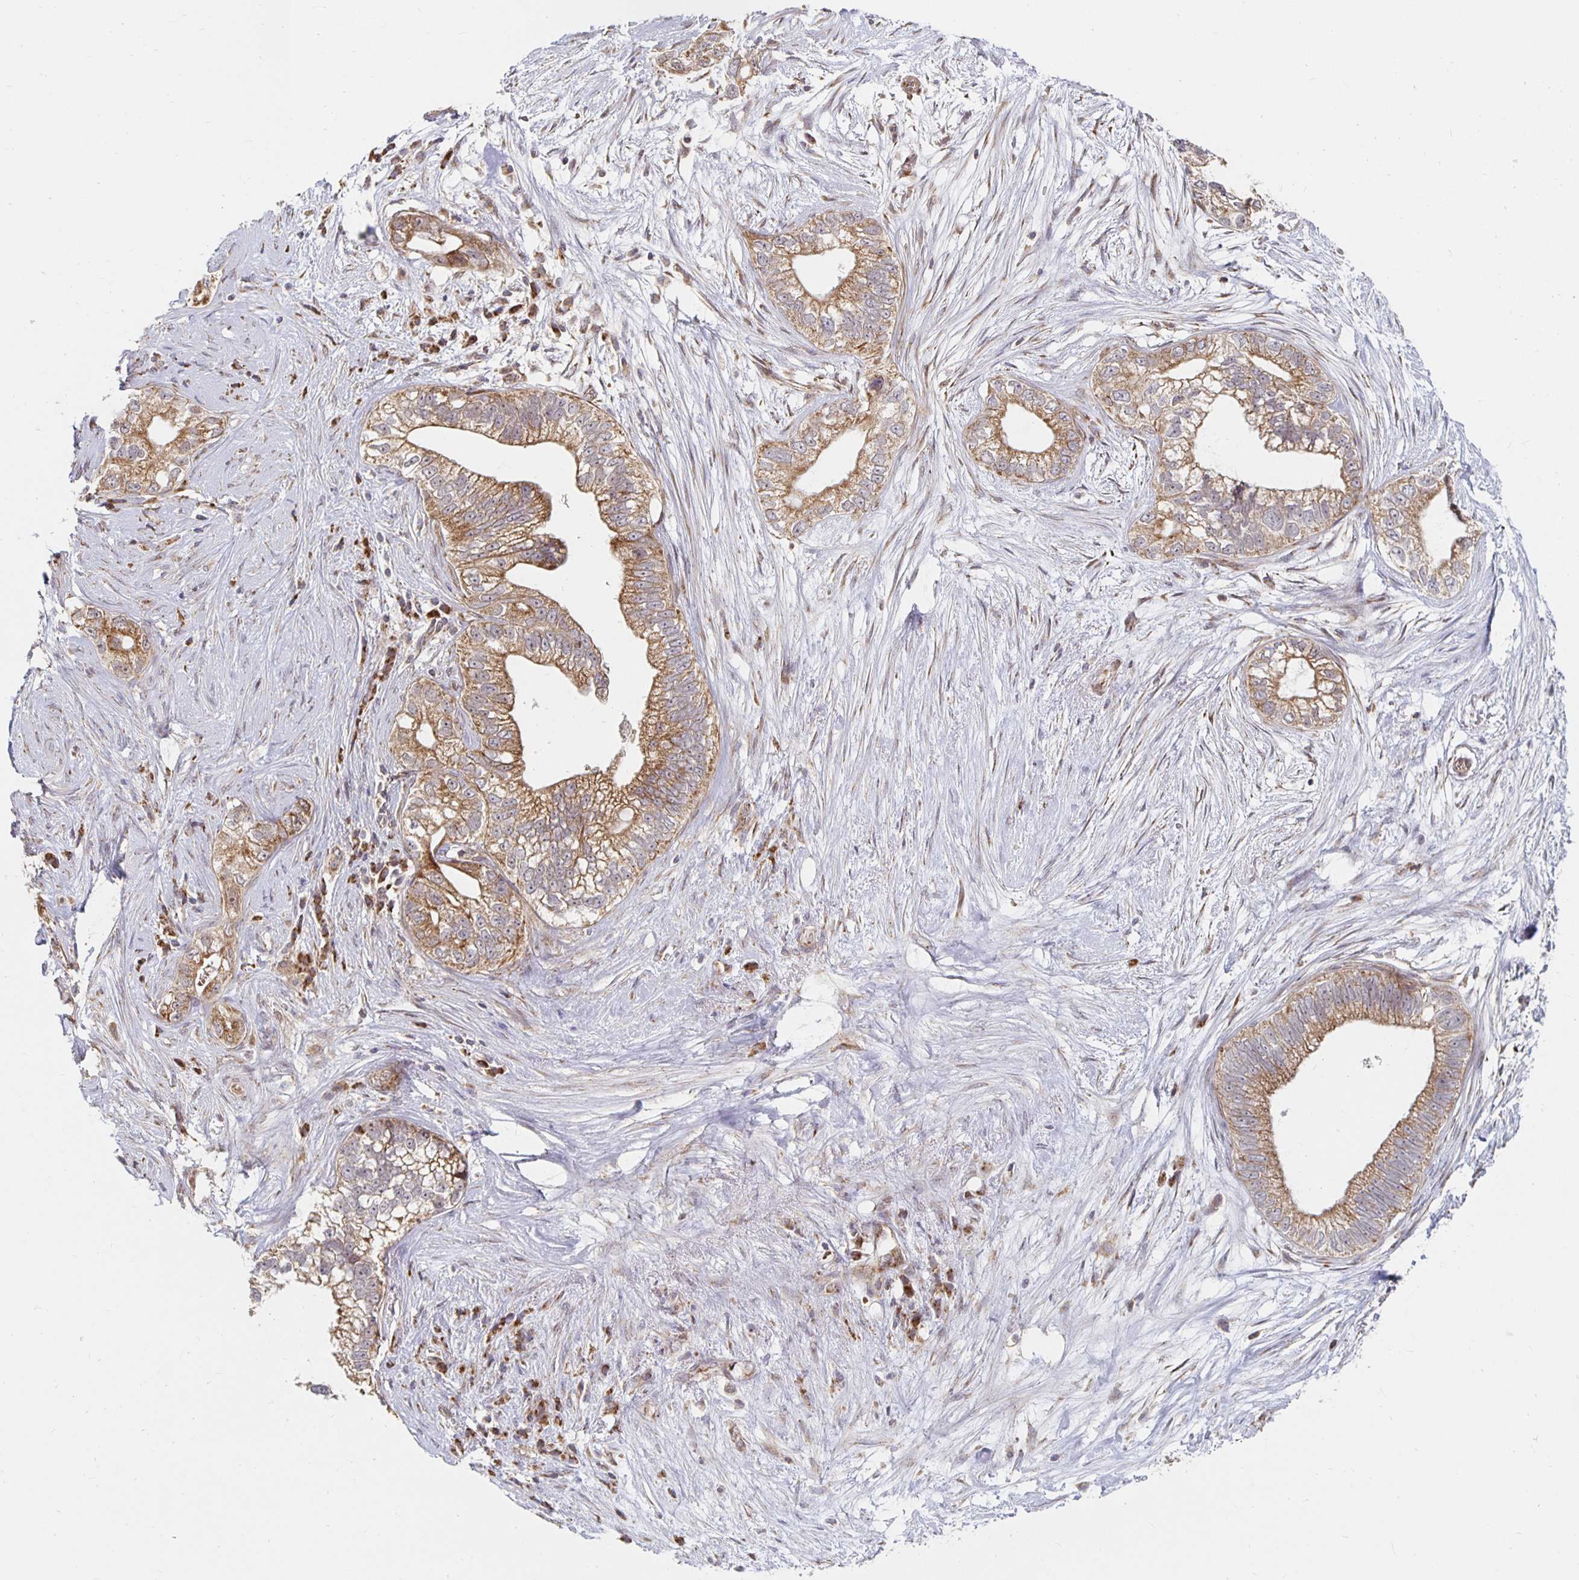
{"staining": {"intensity": "moderate", "quantity": ">75%", "location": "cytoplasmic/membranous"}, "tissue": "pancreatic cancer", "cell_type": "Tumor cells", "image_type": "cancer", "snomed": [{"axis": "morphology", "description": "Adenocarcinoma, NOS"}, {"axis": "topography", "description": "Pancreas"}], "caption": "Moderate cytoplasmic/membranous positivity for a protein is seen in approximately >75% of tumor cells of pancreatic cancer using immunohistochemistry (IHC).", "gene": "MRPL28", "patient": {"sex": "male", "age": 70}}